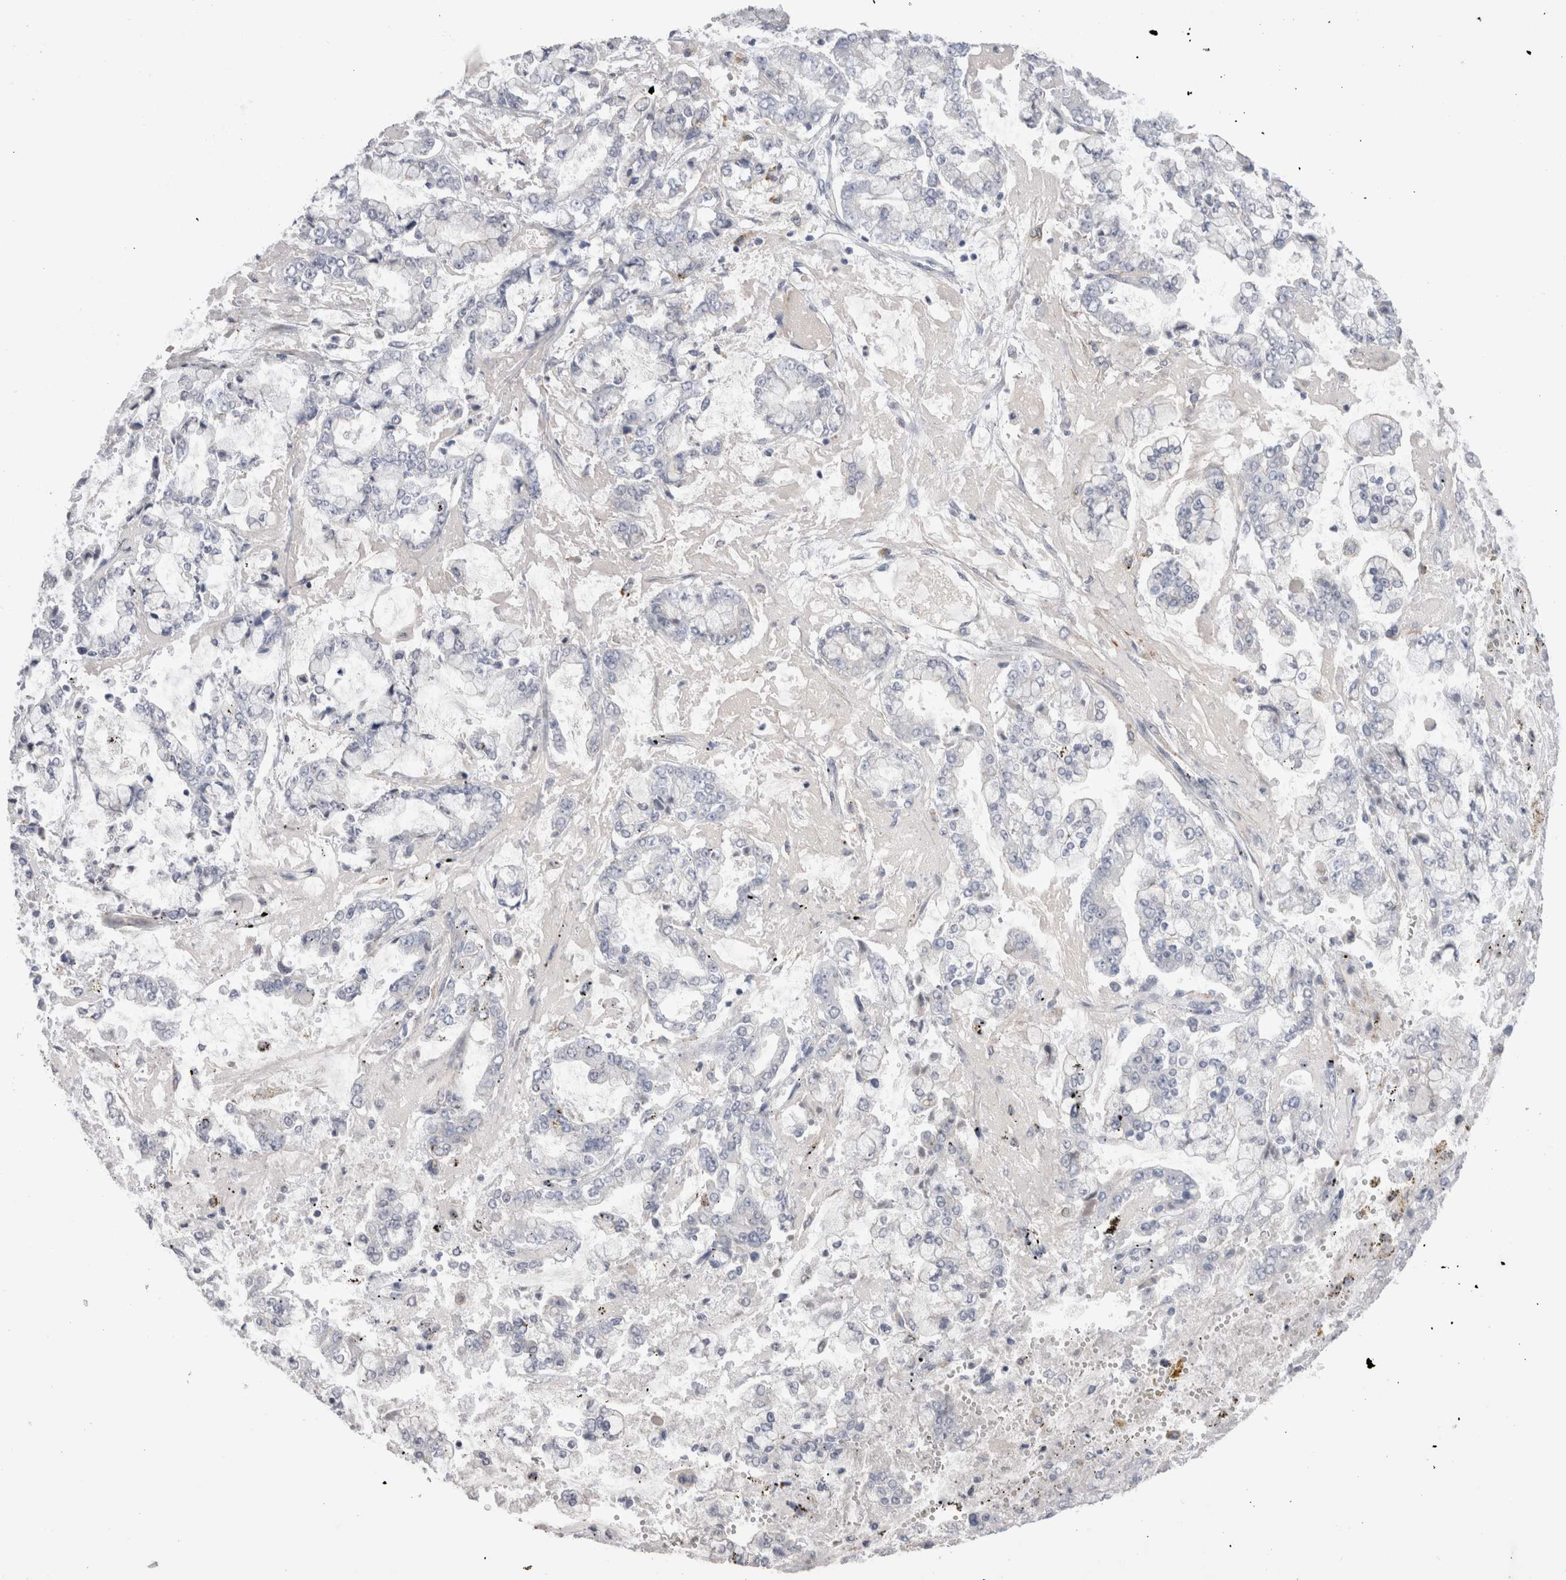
{"staining": {"intensity": "negative", "quantity": "none", "location": "none"}, "tissue": "stomach cancer", "cell_type": "Tumor cells", "image_type": "cancer", "snomed": [{"axis": "morphology", "description": "Adenocarcinoma, NOS"}, {"axis": "topography", "description": "Stomach"}], "caption": "High power microscopy histopathology image of an IHC photomicrograph of stomach cancer (adenocarcinoma), revealing no significant expression in tumor cells.", "gene": "EPDR1", "patient": {"sex": "male", "age": 76}}